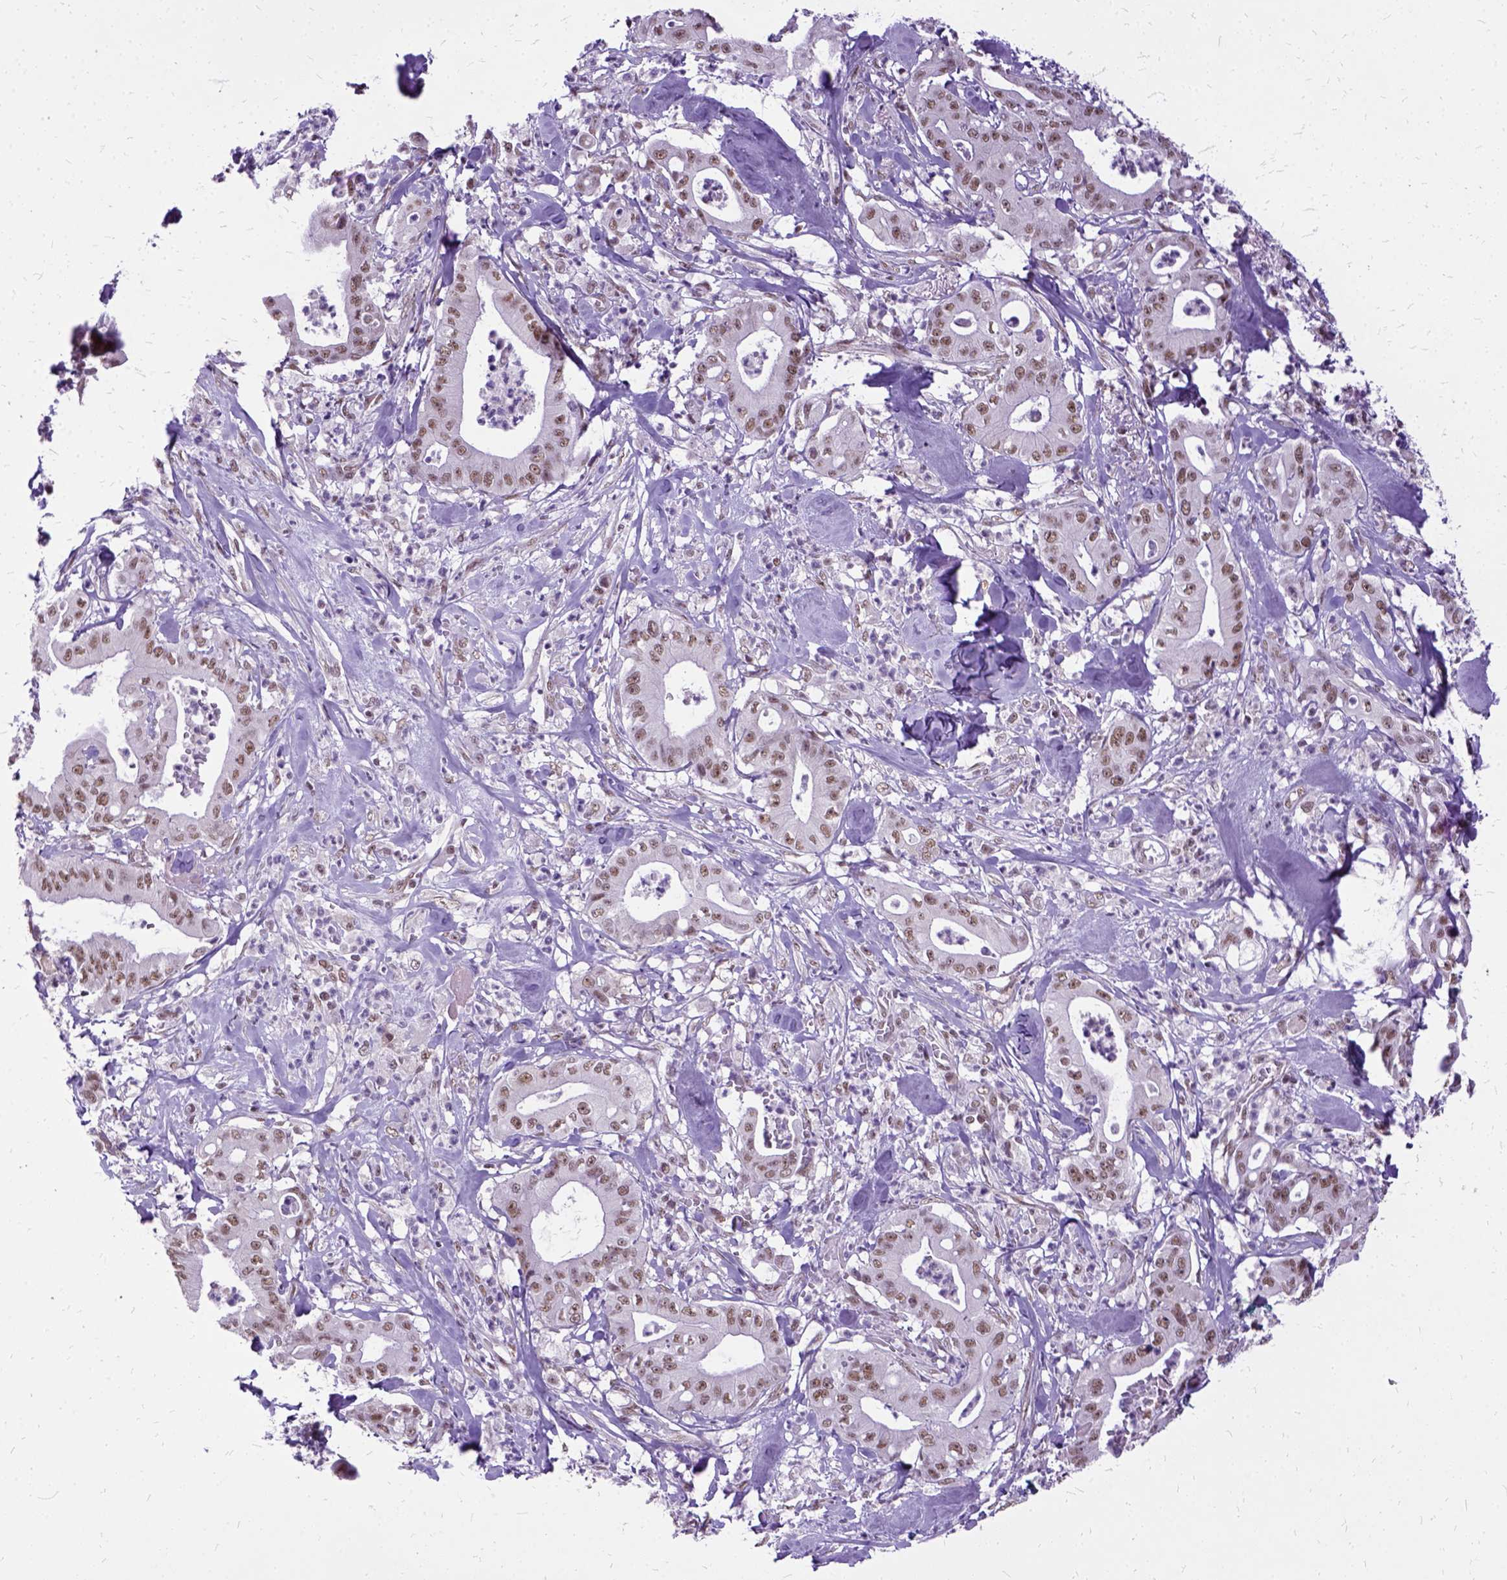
{"staining": {"intensity": "moderate", "quantity": ">75%", "location": "nuclear"}, "tissue": "pancreatic cancer", "cell_type": "Tumor cells", "image_type": "cancer", "snomed": [{"axis": "morphology", "description": "Adenocarcinoma, NOS"}, {"axis": "topography", "description": "Pancreas"}], "caption": "Pancreatic cancer stained with a protein marker exhibits moderate staining in tumor cells.", "gene": "SETD1A", "patient": {"sex": "male", "age": 71}}